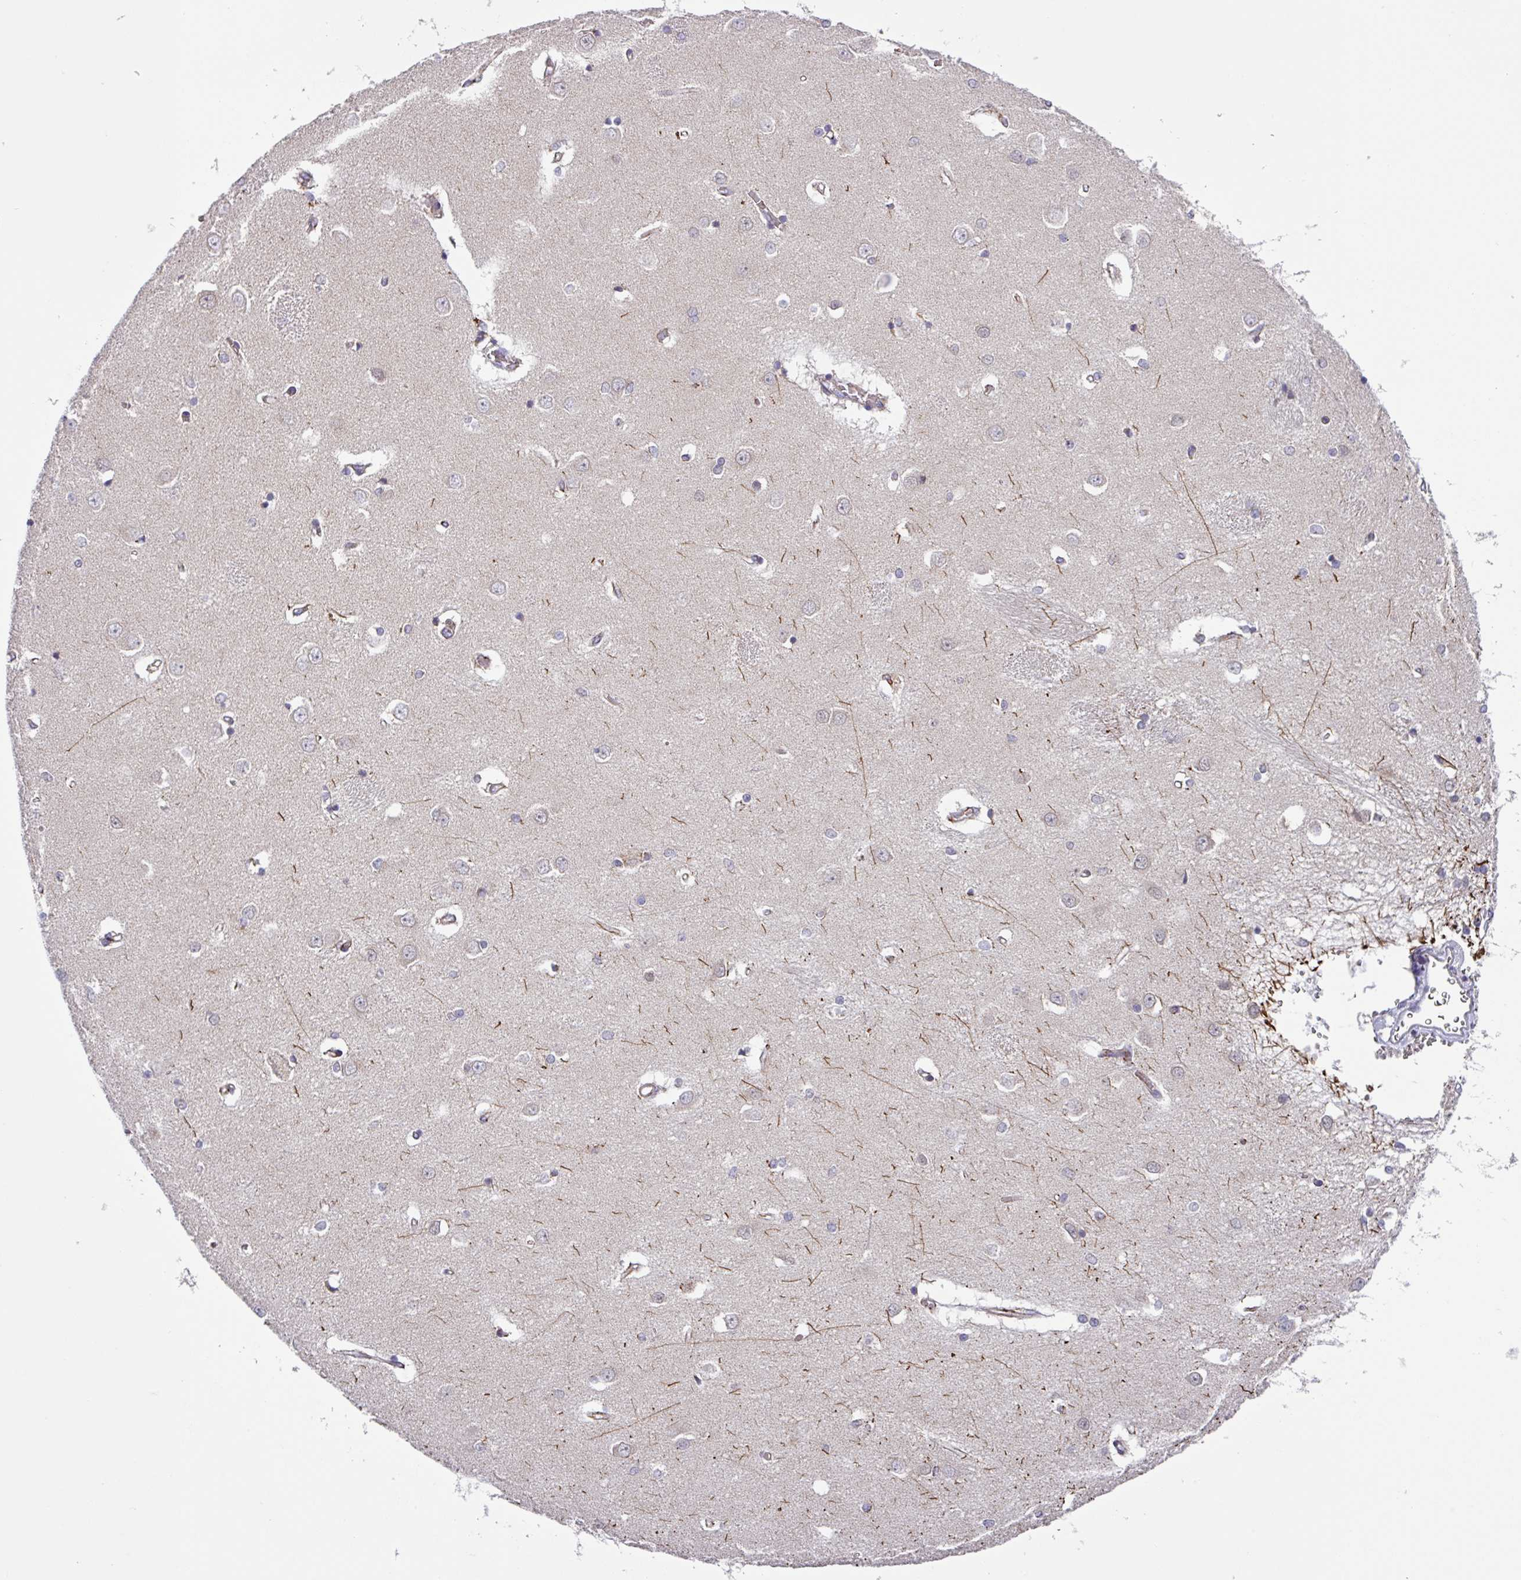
{"staining": {"intensity": "moderate", "quantity": "<25%", "location": "cytoplasmic/membranous"}, "tissue": "caudate", "cell_type": "Glial cells", "image_type": "normal", "snomed": [{"axis": "morphology", "description": "Normal tissue, NOS"}, {"axis": "topography", "description": "Lateral ventricle wall"}], "caption": "Glial cells demonstrate low levels of moderate cytoplasmic/membranous positivity in approximately <25% of cells in normal human caudate.", "gene": "AKIRIN1", "patient": {"sex": "male", "age": 37}}